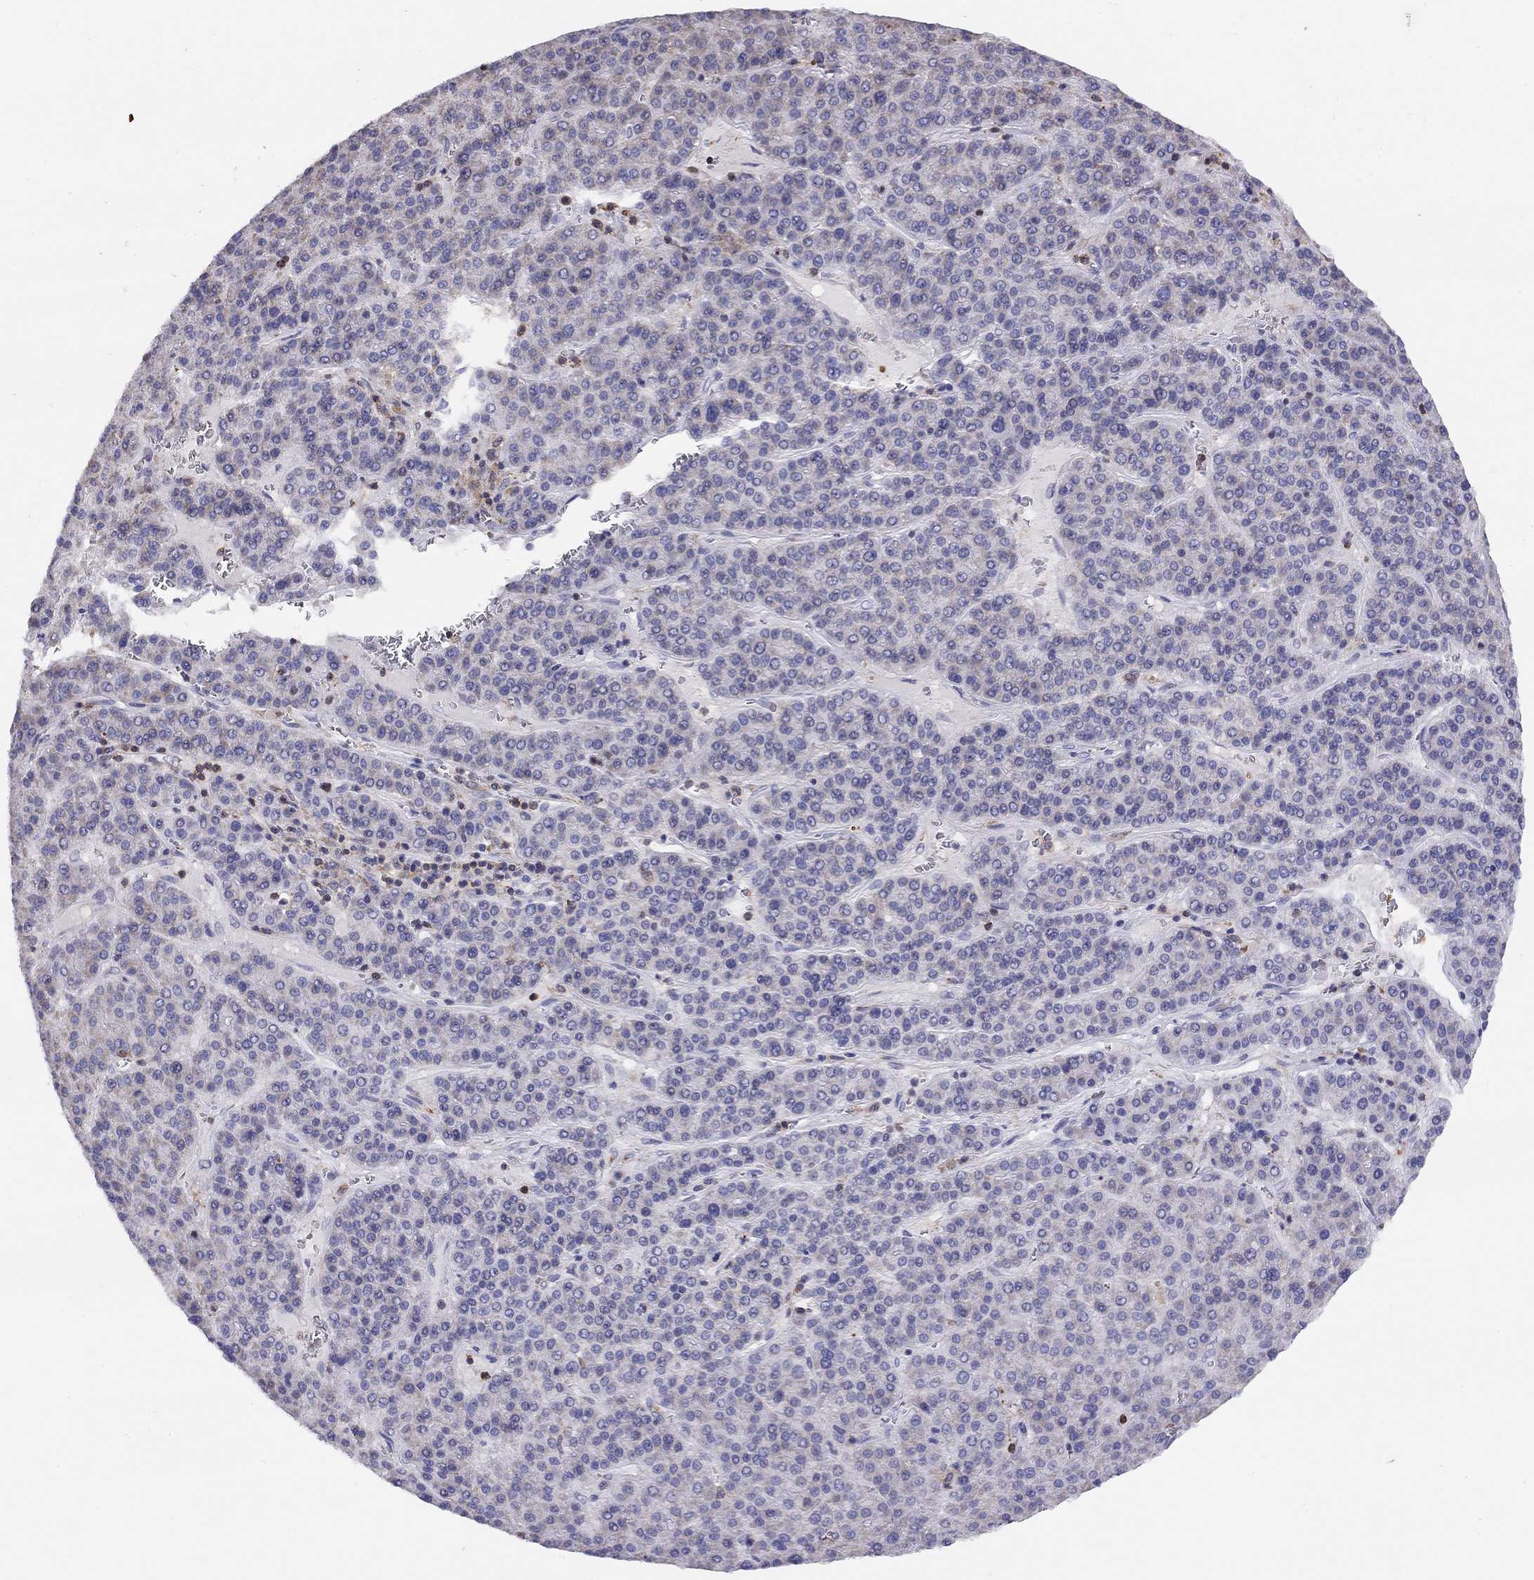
{"staining": {"intensity": "negative", "quantity": "none", "location": "none"}, "tissue": "liver cancer", "cell_type": "Tumor cells", "image_type": "cancer", "snomed": [{"axis": "morphology", "description": "Carcinoma, Hepatocellular, NOS"}, {"axis": "topography", "description": "Liver"}], "caption": "Image shows no significant protein expression in tumor cells of liver cancer (hepatocellular carcinoma).", "gene": "CITED1", "patient": {"sex": "female", "age": 58}}